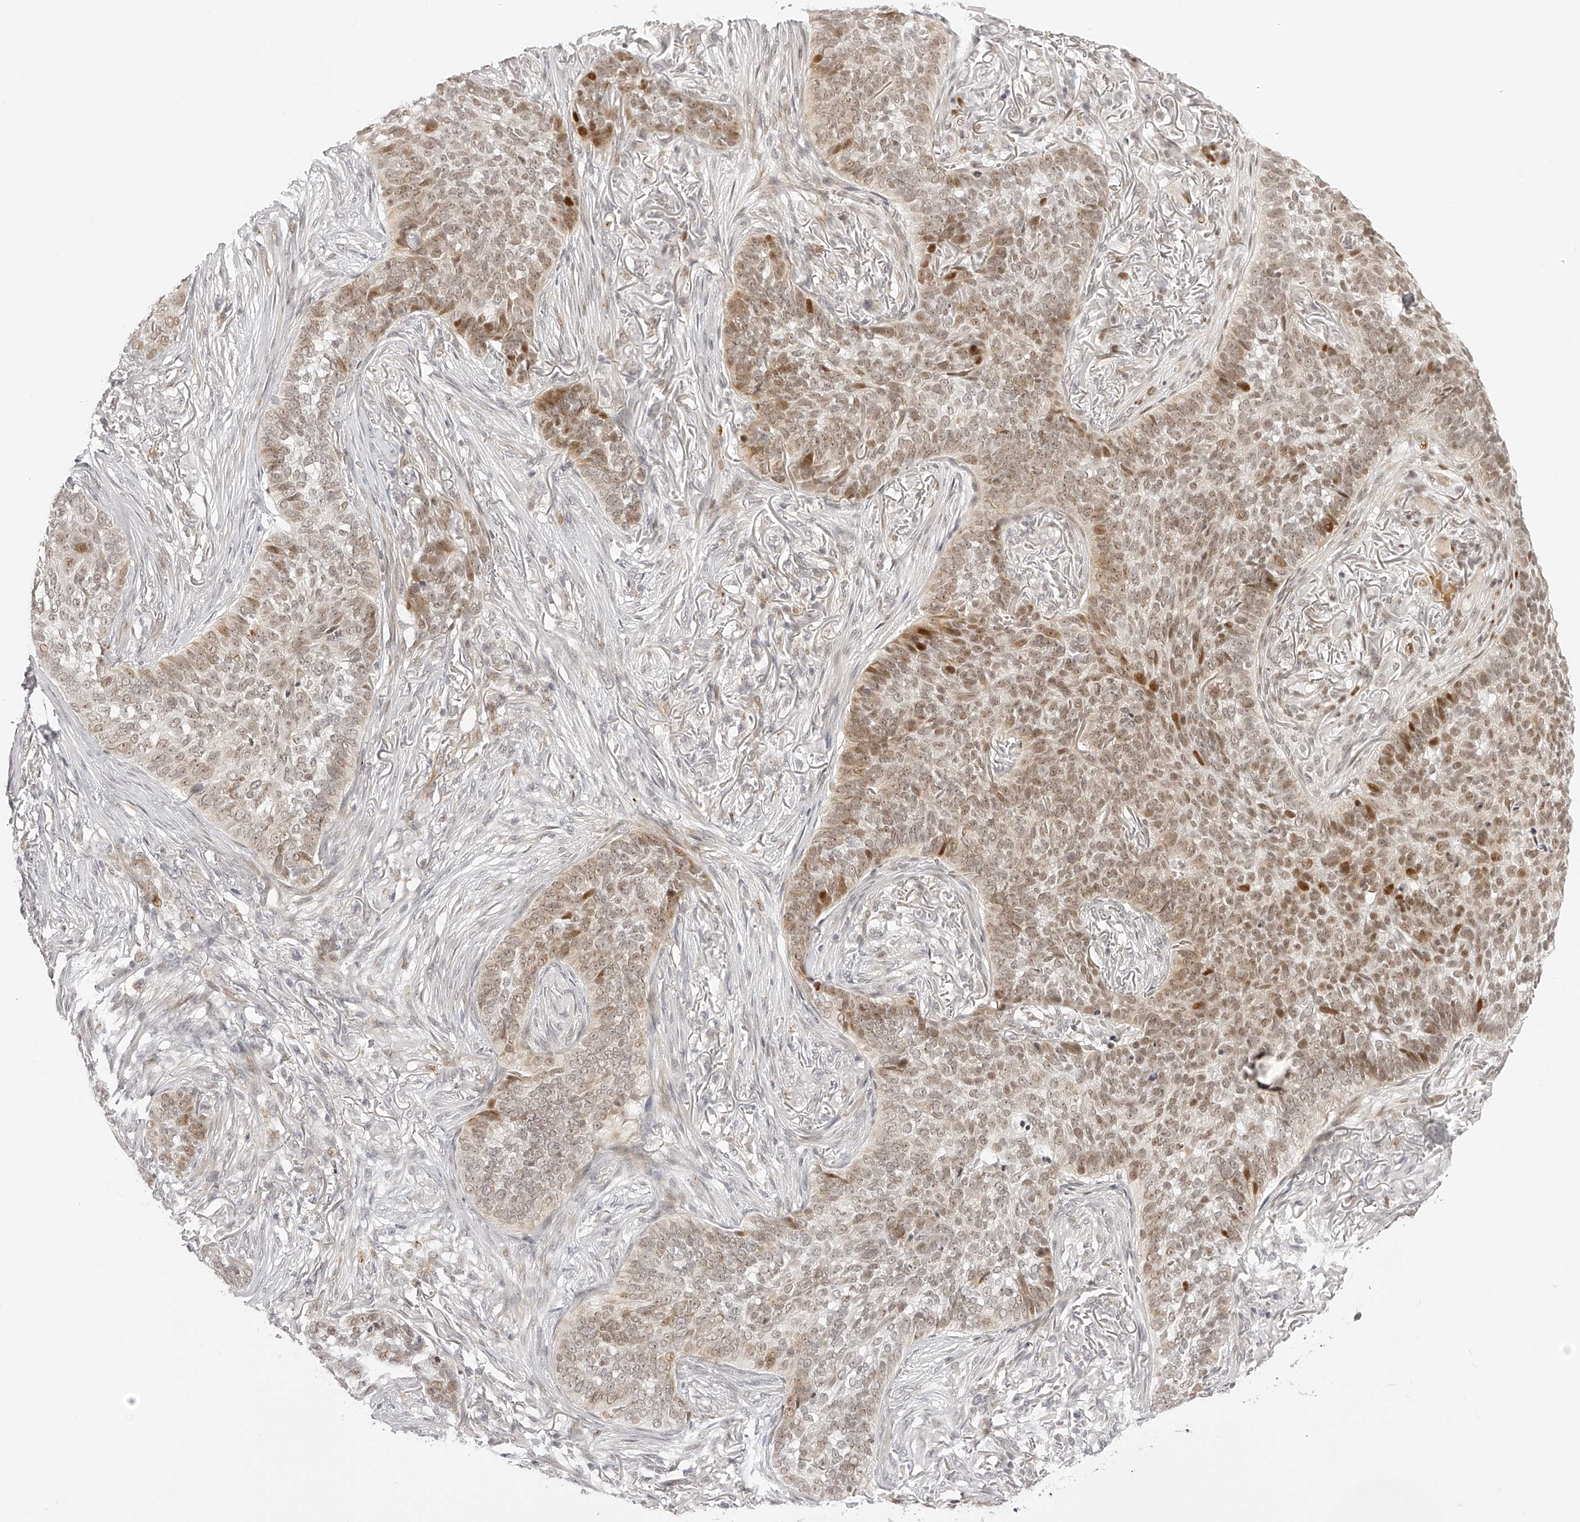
{"staining": {"intensity": "moderate", "quantity": "25%-75%", "location": "nuclear"}, "tissue": "skin cancer", "cell_type": "Tumor cells", "image_type": "cancer", "snomed": [{"axis": "morphology", "description": "Basal cell carcinoma"}, {"axis": "topography", "description": "Skin"}], "caption": "Tumor cells exhibit medium levels of moderate nuclear positivity in approximately 25%-75% of cells in human skin cancer. Nuclei are stained in blue.", "gene": "PLEKHG1", "patient": {"sex": "male", "age": 85}}